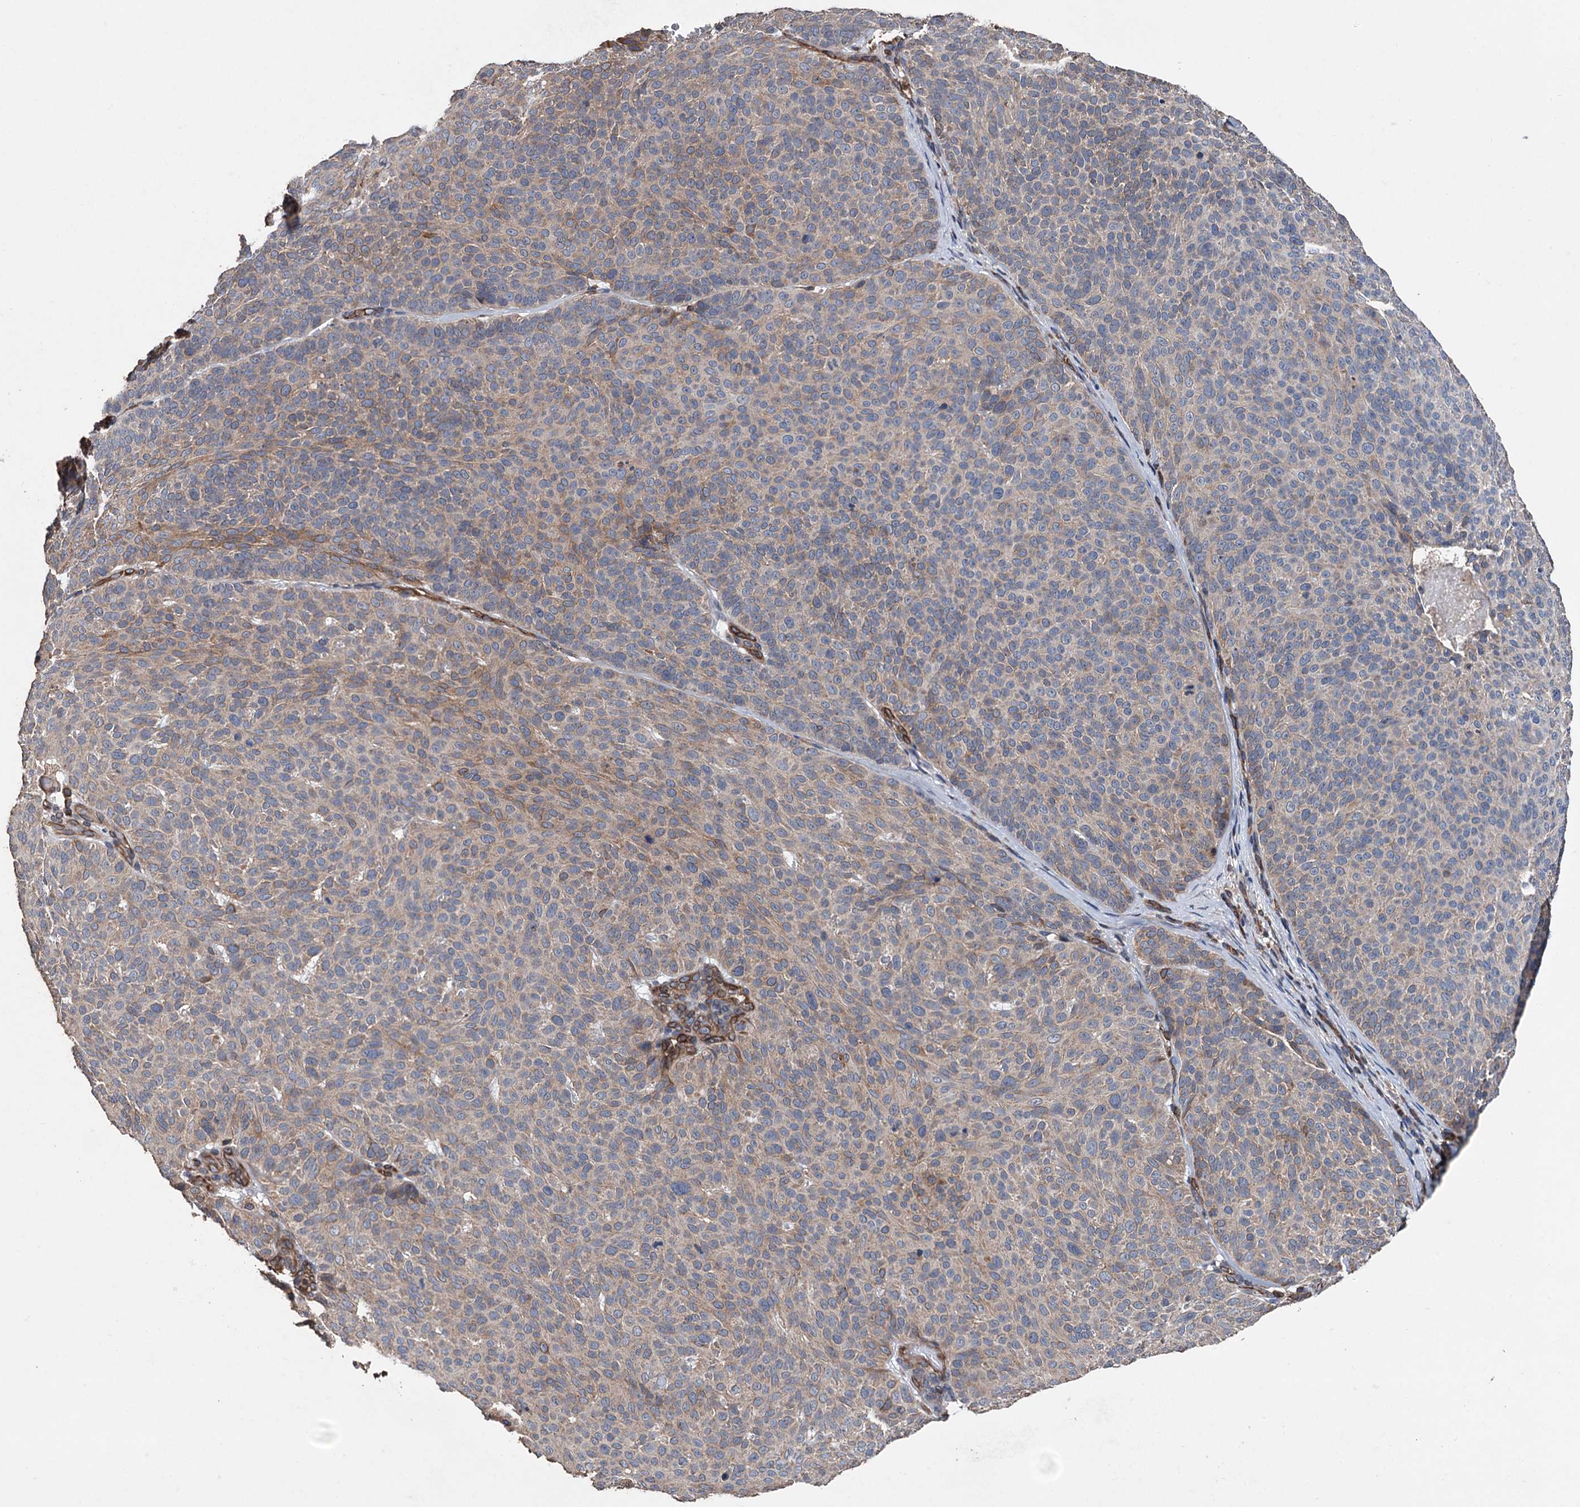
{"staining": {"intensity": "weak", "quantity": "<25%", "location": "cytoplasmic/membranous"}, "tissue": "skin cancer", "cell_type": "Tumor cells", "image_type": "cancer", "snomed": [{"axis": "morphology", "description": "Basal cell carcinoma"}, {"axis": "topography", "description": "Skin"}], "caption": "A high-resolution histopathology image shows IHC staining of basal cell carcinoma (skin), which exhibits no significant expression in tumor cells.", "gene": "STING1", "patient": {"sex": "male", "age": 85}}